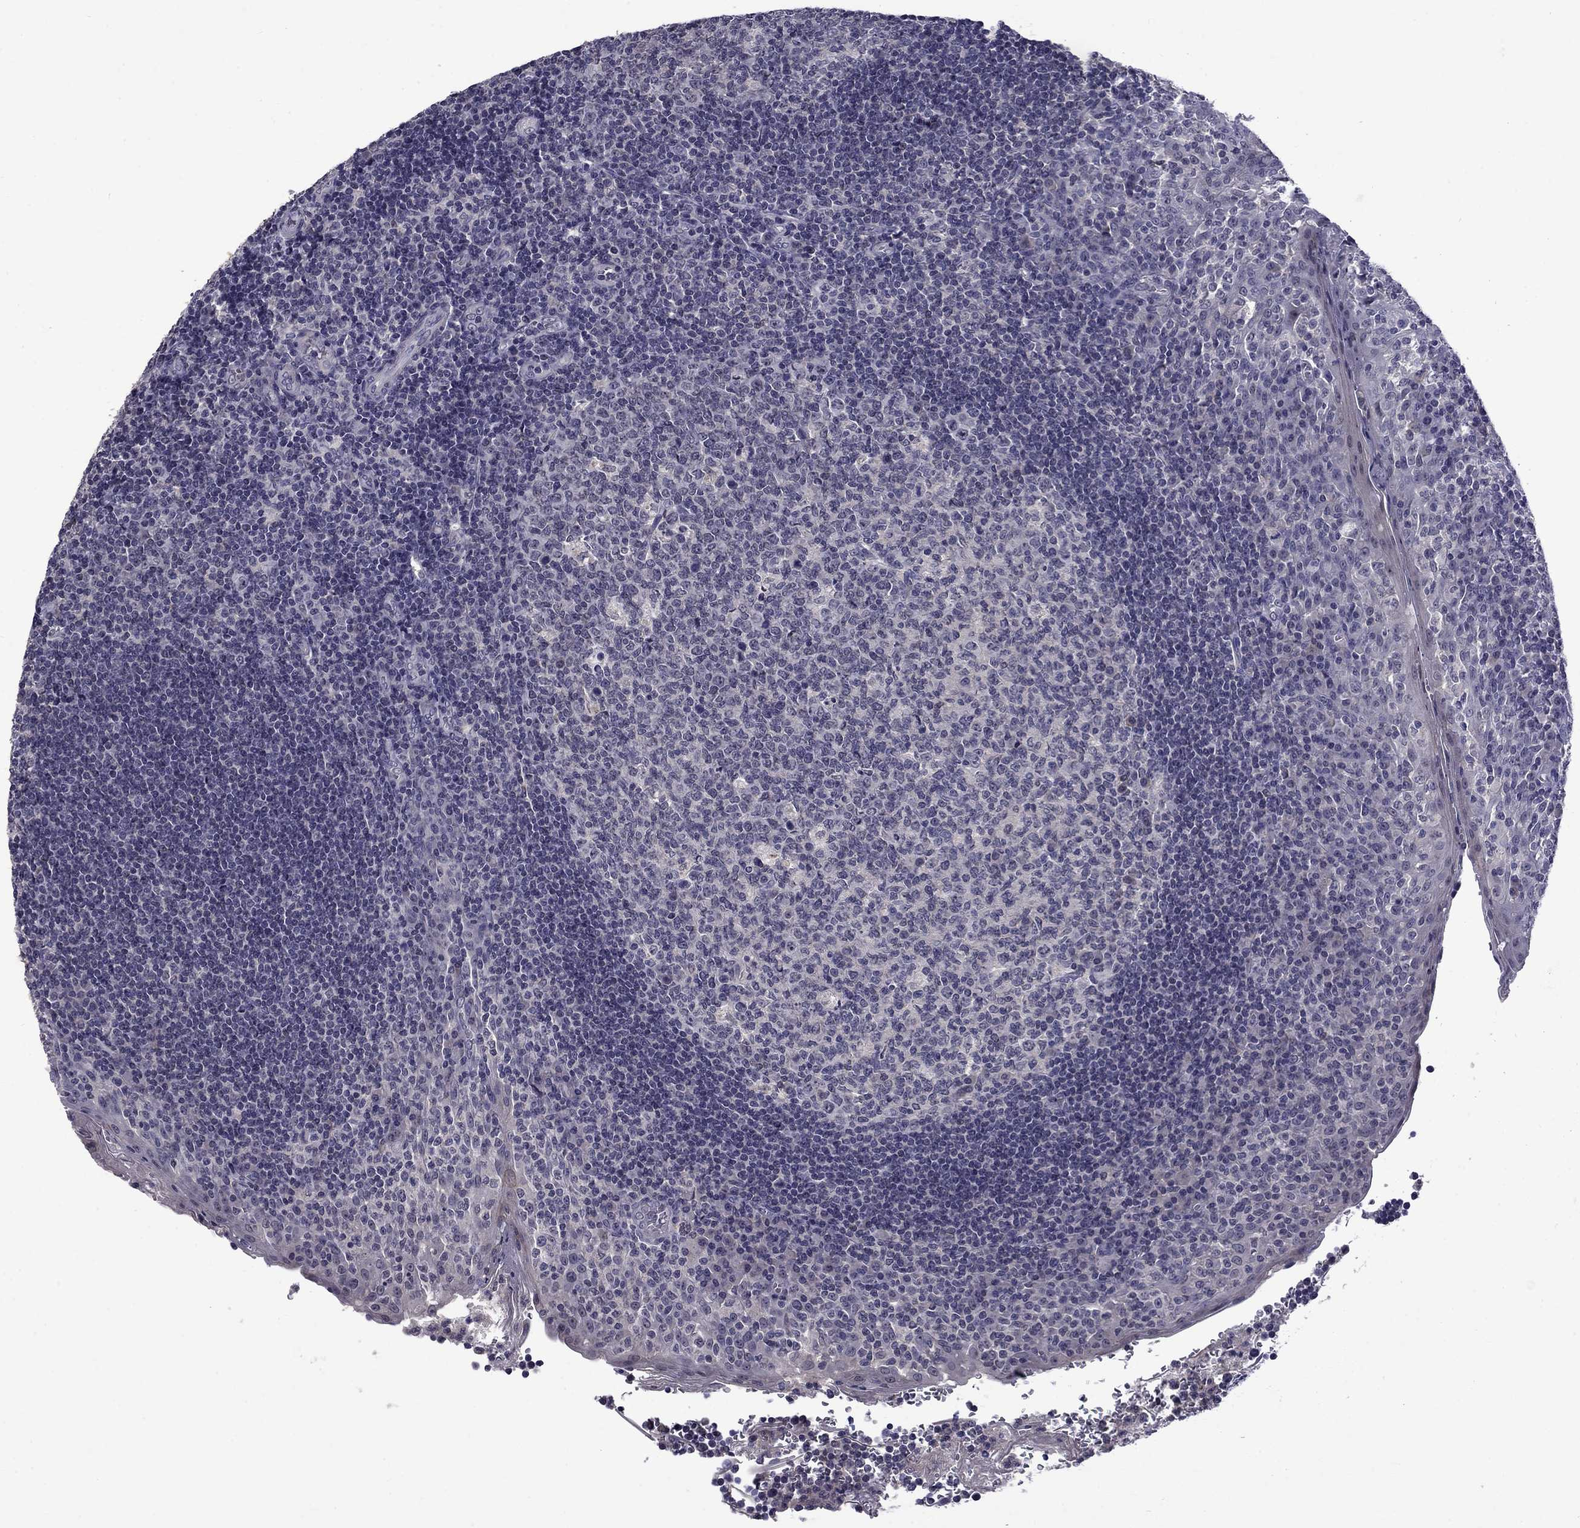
{"staining": {"intensity": "negative", "quantity": "none", "location": "none"}, "tissue": "tonsil", "cell_type": "Germinal center cells", "image_type": "normal", "snomed": [{"axis": "morphology", "description": "Normal tissue, NOS"}, {"axis": "topography", "description": "Tonsil"}], "caption": "A histopathology image of tonsil stained for a protein reveals no brown staining in germinal center cells.", "gene": "SNTA1", "patient": {"sex": "female", "age": 13}}